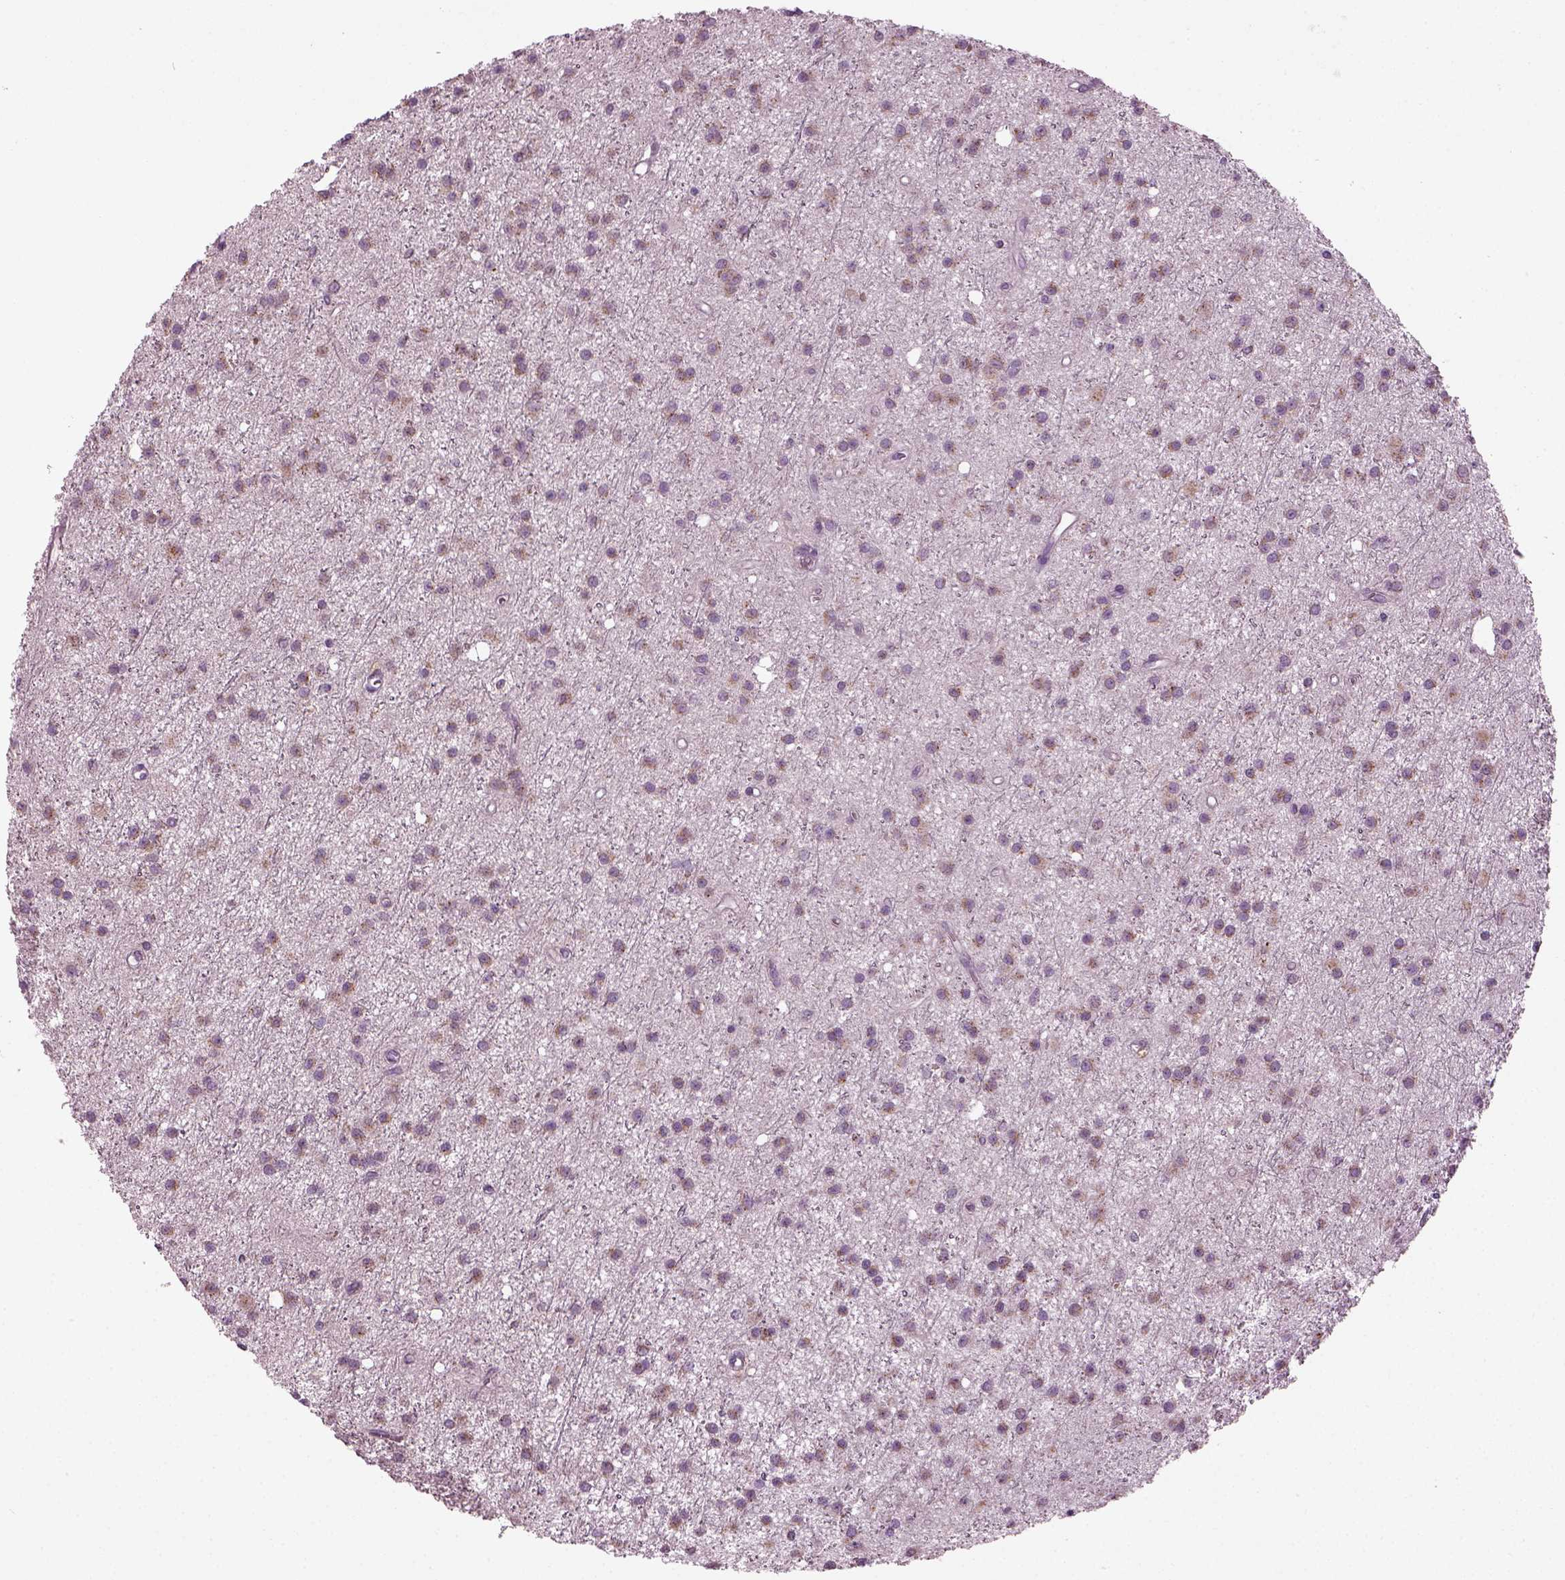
{"staining": {"intensity": "moderate", "quantity": ">75%", "location": "cytoplasmic/membranous"}, "tissue": "glioma", "cell_type": "Tumor cells", "image_type": "cancer", "snomed": [{"axis": "morphology", "description": "Glioma, malignant, Low grade"}, {"axis": "topography", "description": "Brain"}], "caption": "Glioma stained with immunohistochemistry exhibits moderate cytoplasmic/membranous staining in about >75% of tumor cells.", "gene": "TMEM231", "patient": {"sex": "male", "age": 27}}